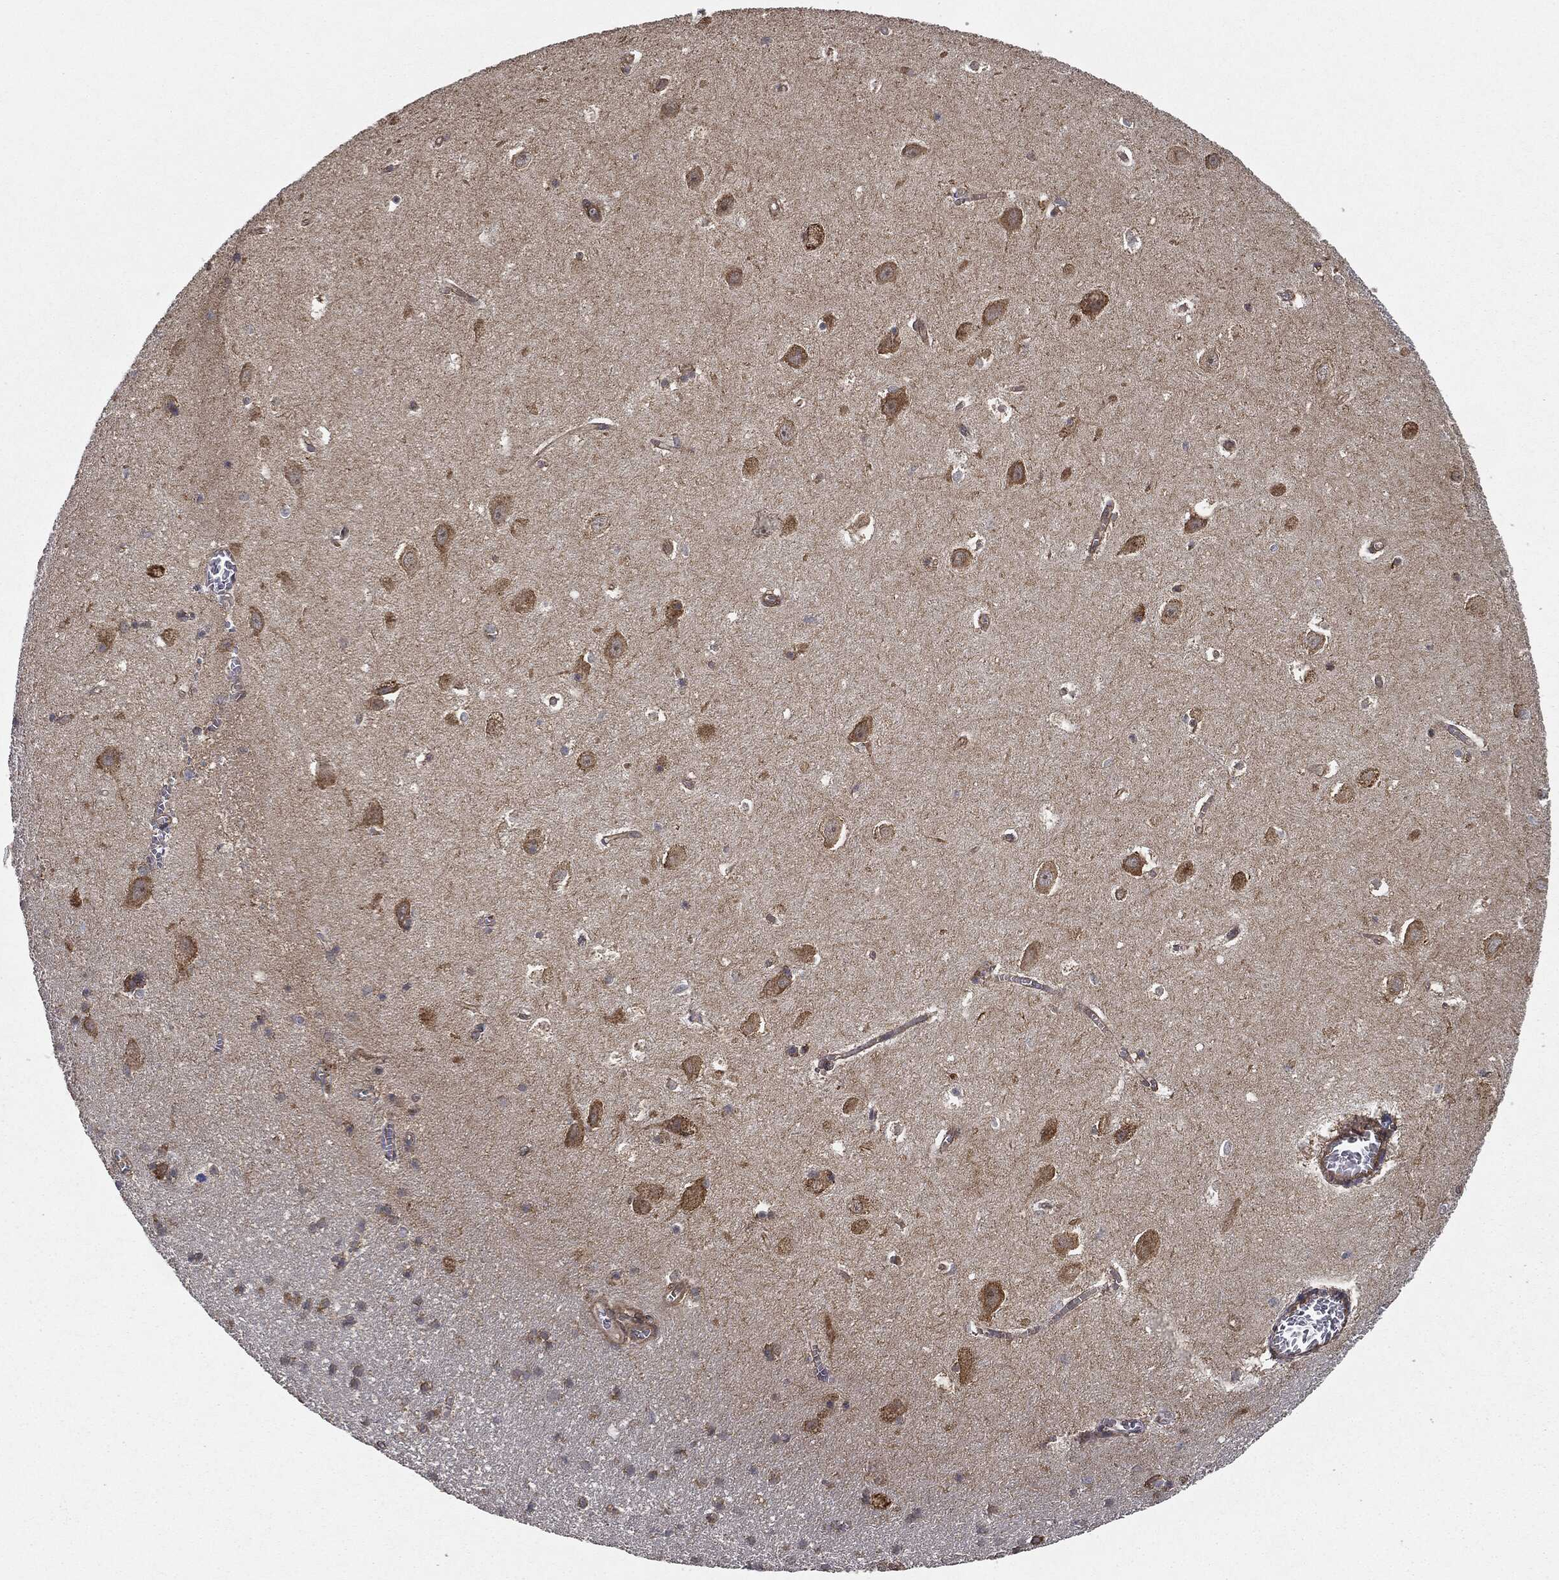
{"staining": {"intensity": "negative", "quantity": "none", "location": "none"}, "tissue": "hippocampus", "cell_type": "Glial cells", "image_type": "normal", "snomed": [{"axis": "morphology", "description": "Normal tissue, NOS"}, {"axis": "topography", "description": "Hippocampus"}], "caption": "Immunohistochemistry (IHC) micrograph of normal hippocampus: hippocampus stained with DAB (3,3'-diaminobenzidine) shows no significant protein staining in glial cells. (DAB (3,3'-diaminobenzidine) immunohistochemistry, high magnification).", "gene": "MIER2", "patient": {"sex": "female", "age": 64}}